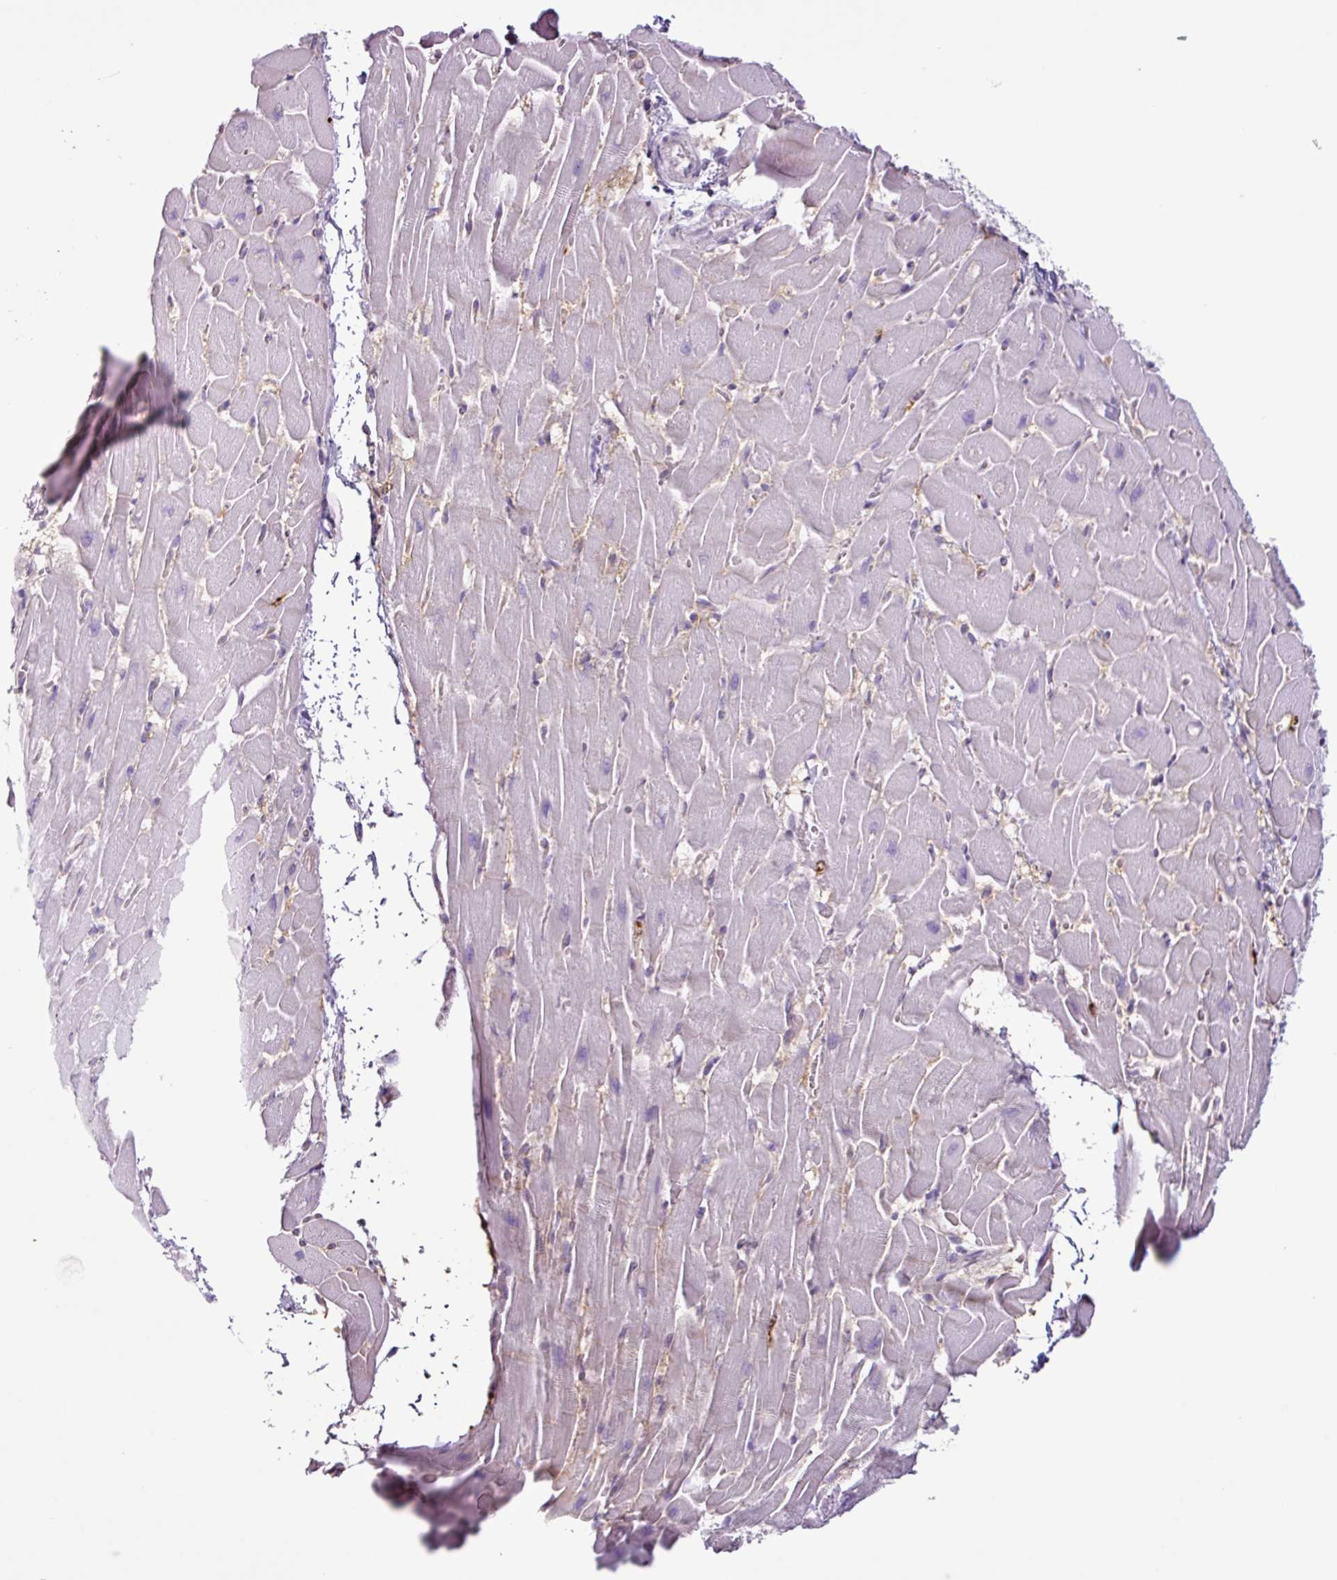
{"staining": {"intensity": "negative", "quantity": "none", "location": "none"}, "tissue": "heart muscle", "cell_type": "Cardiomyocytes", "image_type": "normal", "snomed": [{"axis": "morphology", "description": "Normal tissue, NOS"}, {"axis": "topography", "description": "Heart"}], "caption": "The histopathology image displays no significant positivity in cardiomyocytes of heart muscle. The staining was performed using DAB to visualize the protein expression in brown, while the nuclei were stained in blue with hematoxylin (Magnification: 20x).", "gene": "TMEM178A", "patient": {"sex": "male", "age": 37}}